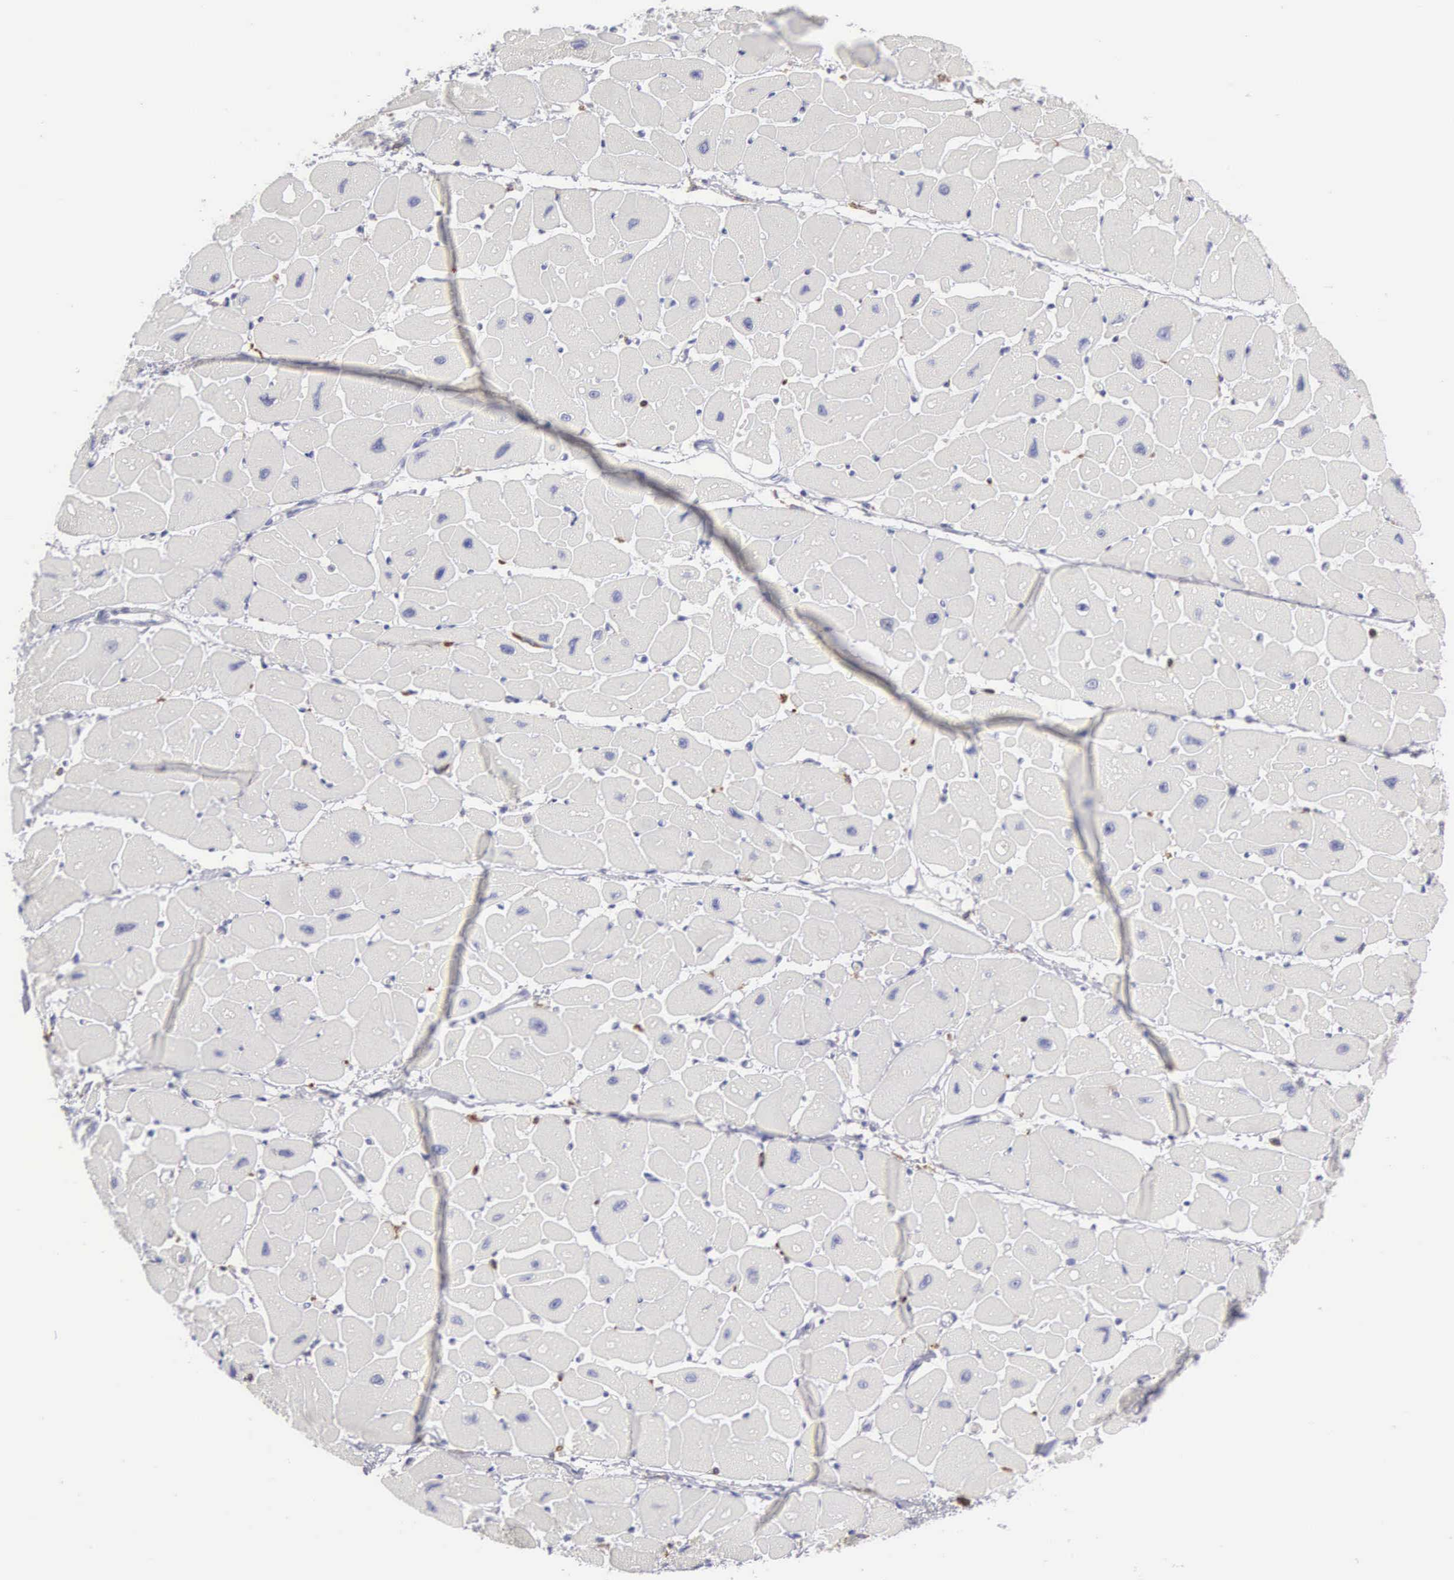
{"staining": {"intensity": "negative", "quantity": "none", "location": "none"}, "tissue": "heart muscle", "cell_type": "Cardiomyocytes", "image_type": "normal", "snomed": [{"axis": "morphology", "description": "Normal tissue, NOS"}, {"axis": "topography", "description": "Heart"}], "caption": "Immunohistochemical staining of benign heart muscle exhibits no significant positivity in cardiomyocytes. Brightfield microscopy of immunohistochemistry (IHC) stained with DAB (3,3'-diaminobenzidine) (brown) and hematoxylin (blue), captured at high magnification.", "gene": "ENSG00000285304", "patient": {"sex": "female", "age": 54}}